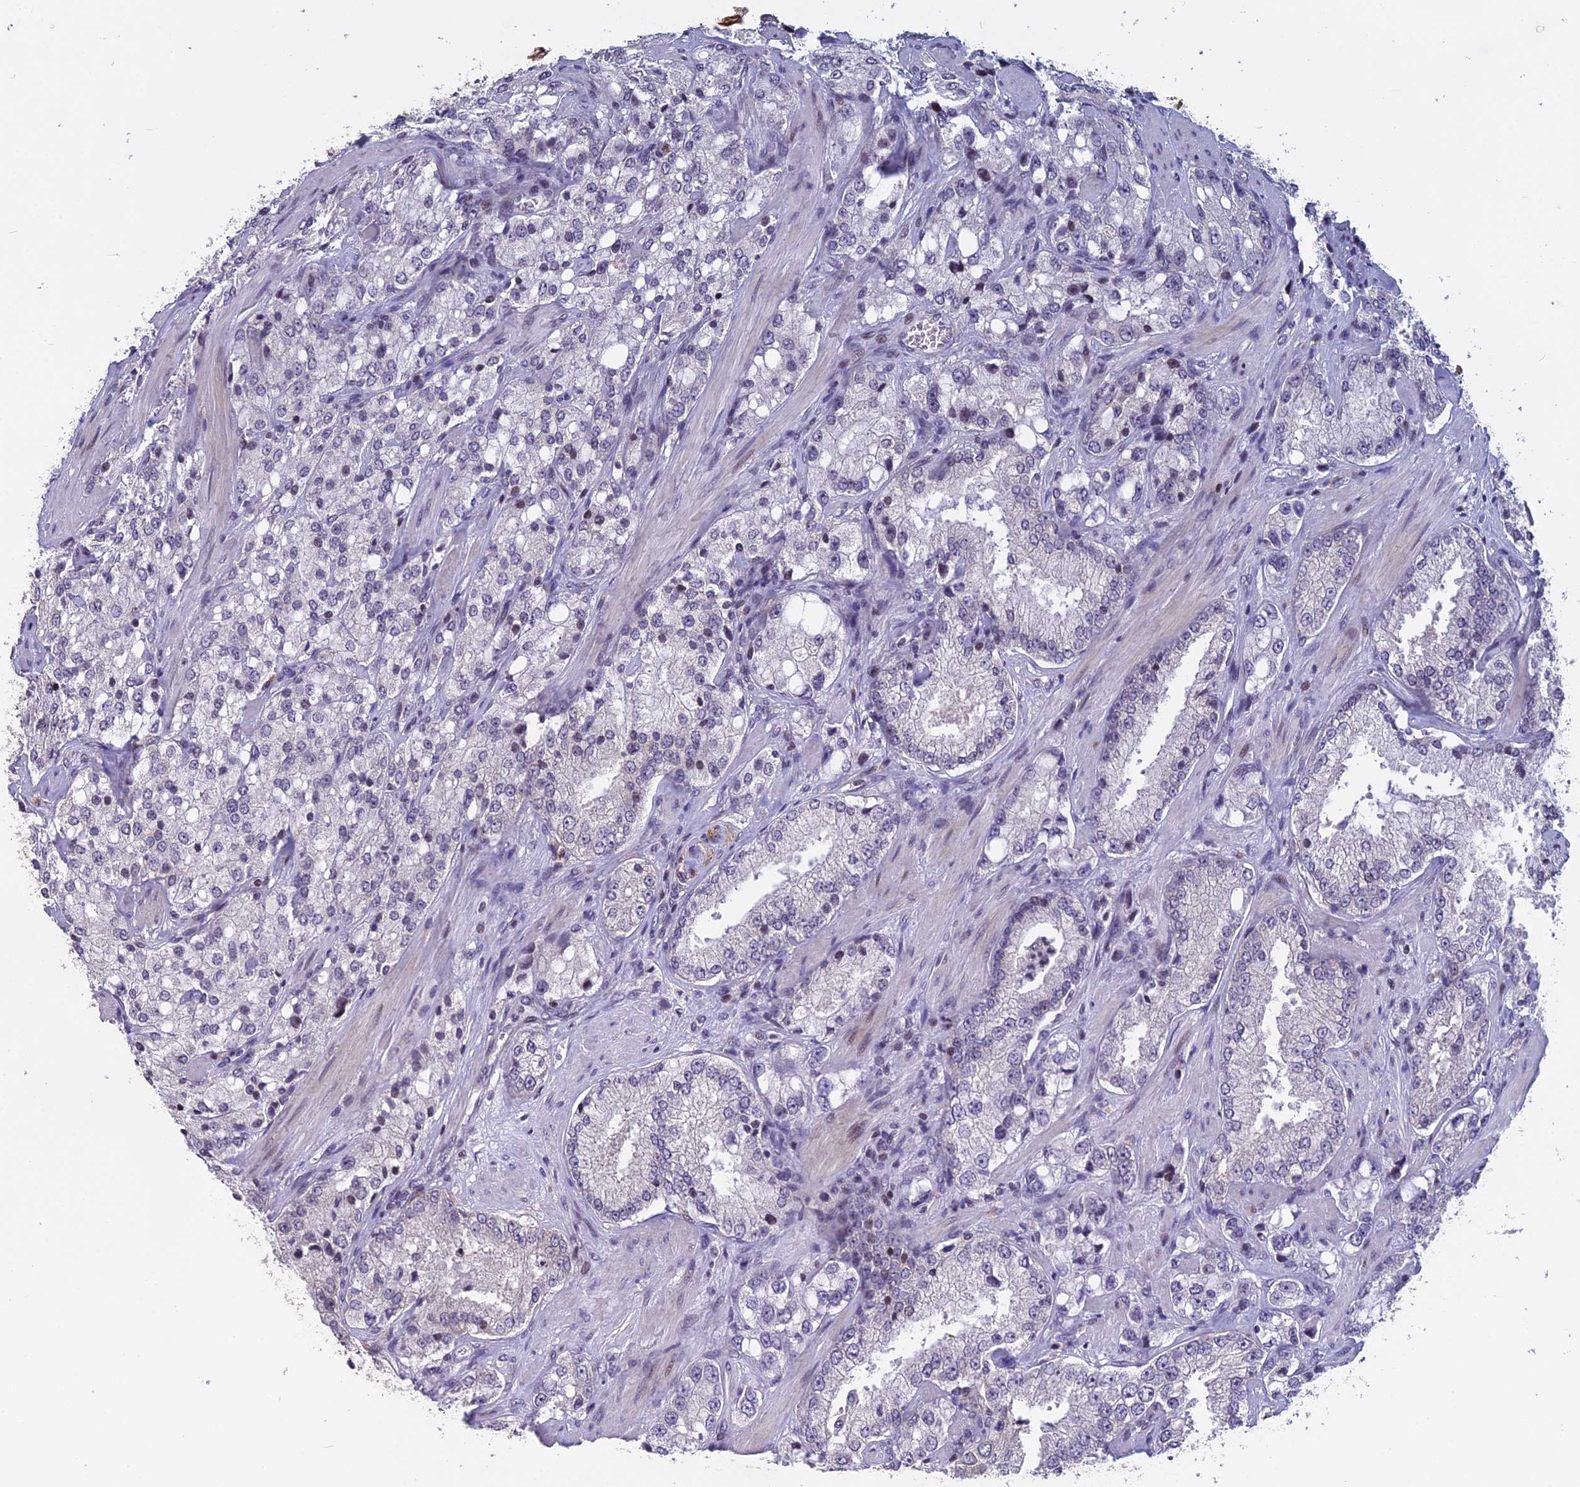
{"staining": {"intensity": "negative", "quantity": "none", "location": "none"}, "tissue": "prostate cancer", "cell_type": "Tumor cells", "image_type": "cancer", "snomed": [{"axis": "morphology", "description": "Adenocarcinoma, High grade"}, {"axis": "topography", "description": "Prostate"}], "caption": "IHC of human prostate adenocarcinoma (high-grade) exhibits no expression in tumor cells. The staining is performed using DAB (3,3'-diaminobenzidine) brown chromogen with nuclei counter-stained in using hematoxylin.", "gene": "TMEM134", "patient": {"sex": "male", "age": 66}}